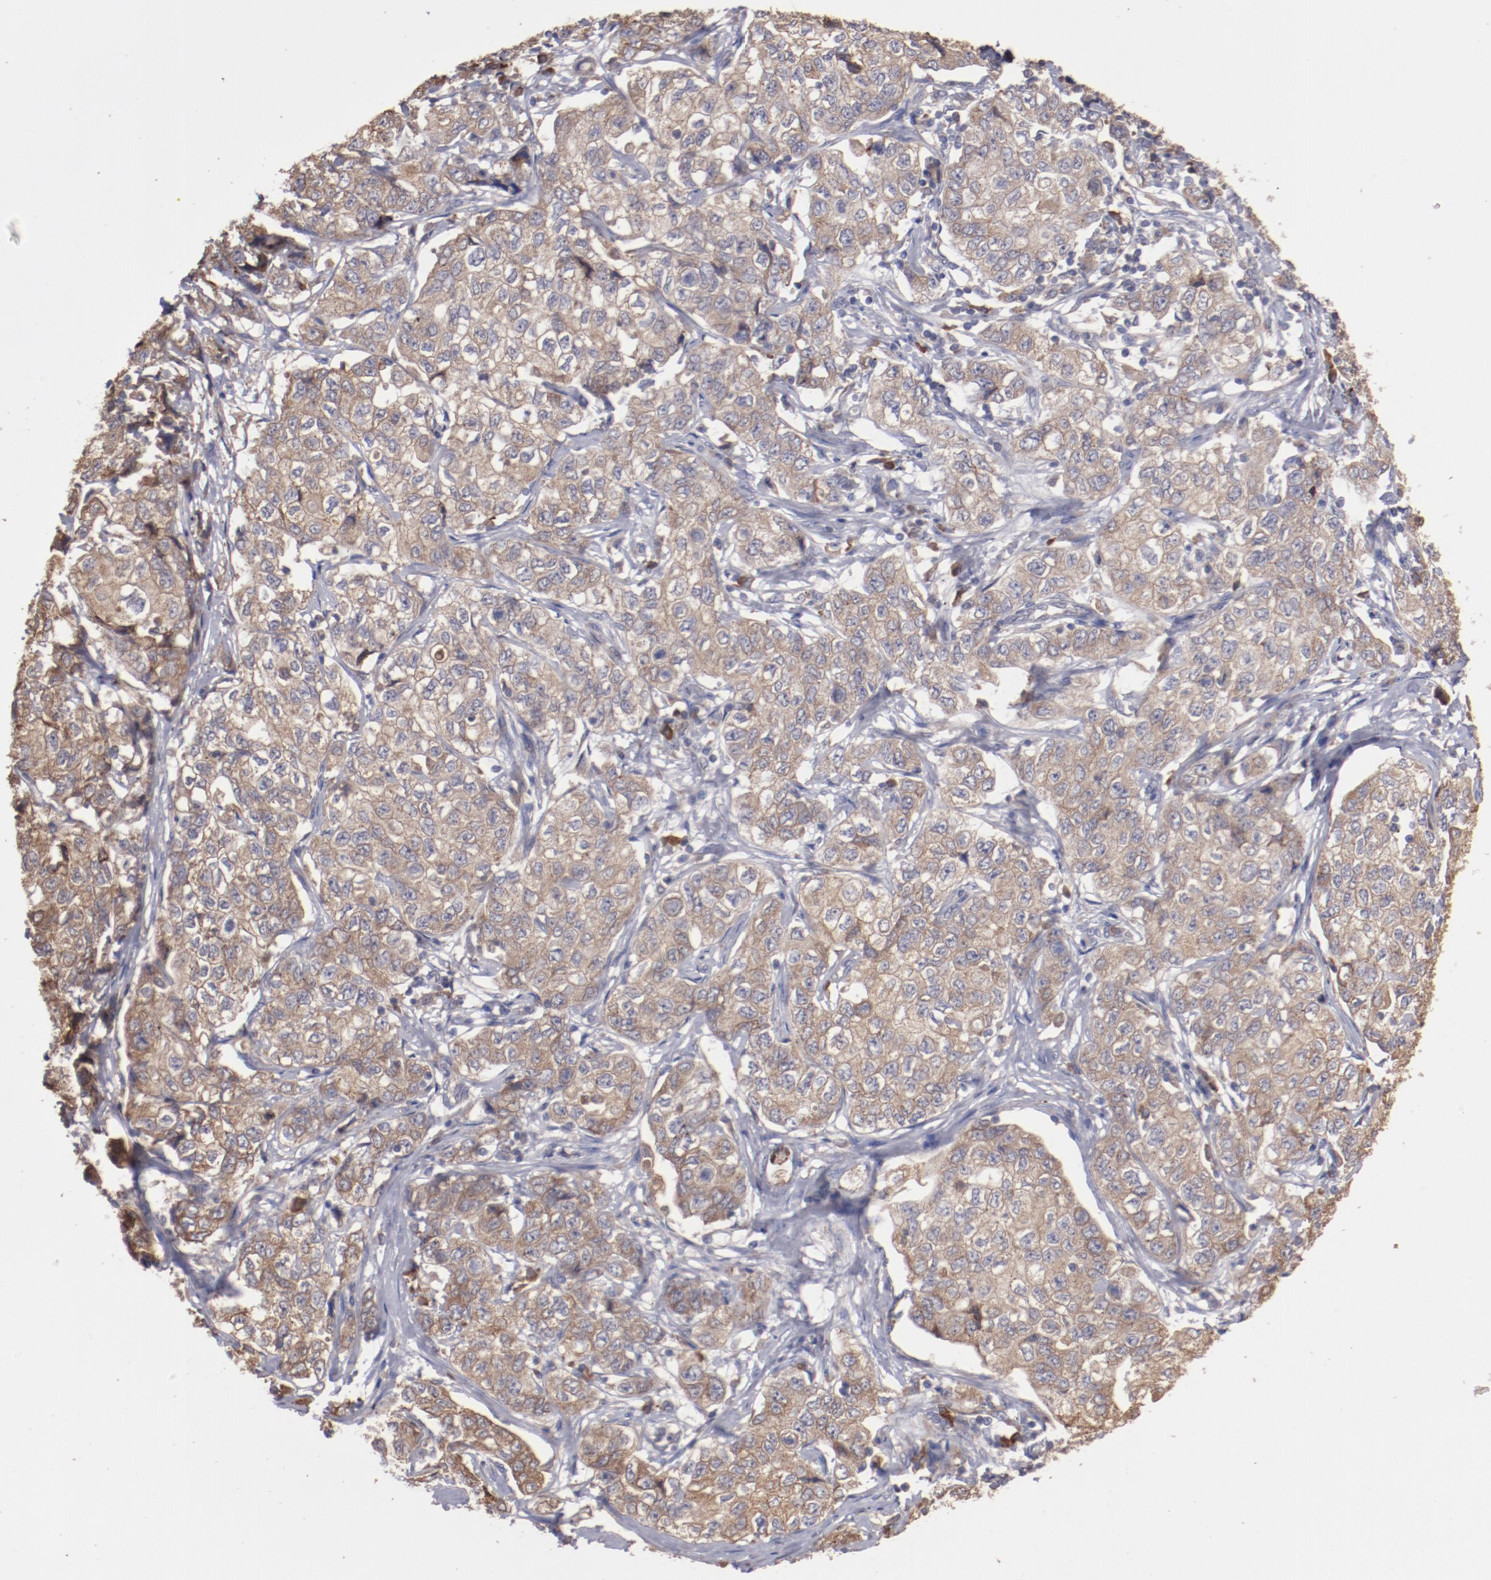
{"staining": {"intensity": "weak", "quantity": ">75%", "location": "cytoplasmic/membranous"}, "tissue": "stomach cancer", "cell_type": "Tumor cells", "image_type": "cancer", "snomed": [{"axis": "morphology", "description": "Adenocarcinoma, NOS"}, {"axis": "topography", "description": "Stomach"}], "caption": "There is low levels of weak cytoplasmic/membranous expression in tumor cells of adenocarcinoma (stomach), as demonstrated by immunohistochemical staining (brown color).", "gene": "NFKBIE", "patient": {"sex": "male", "age": 48}}